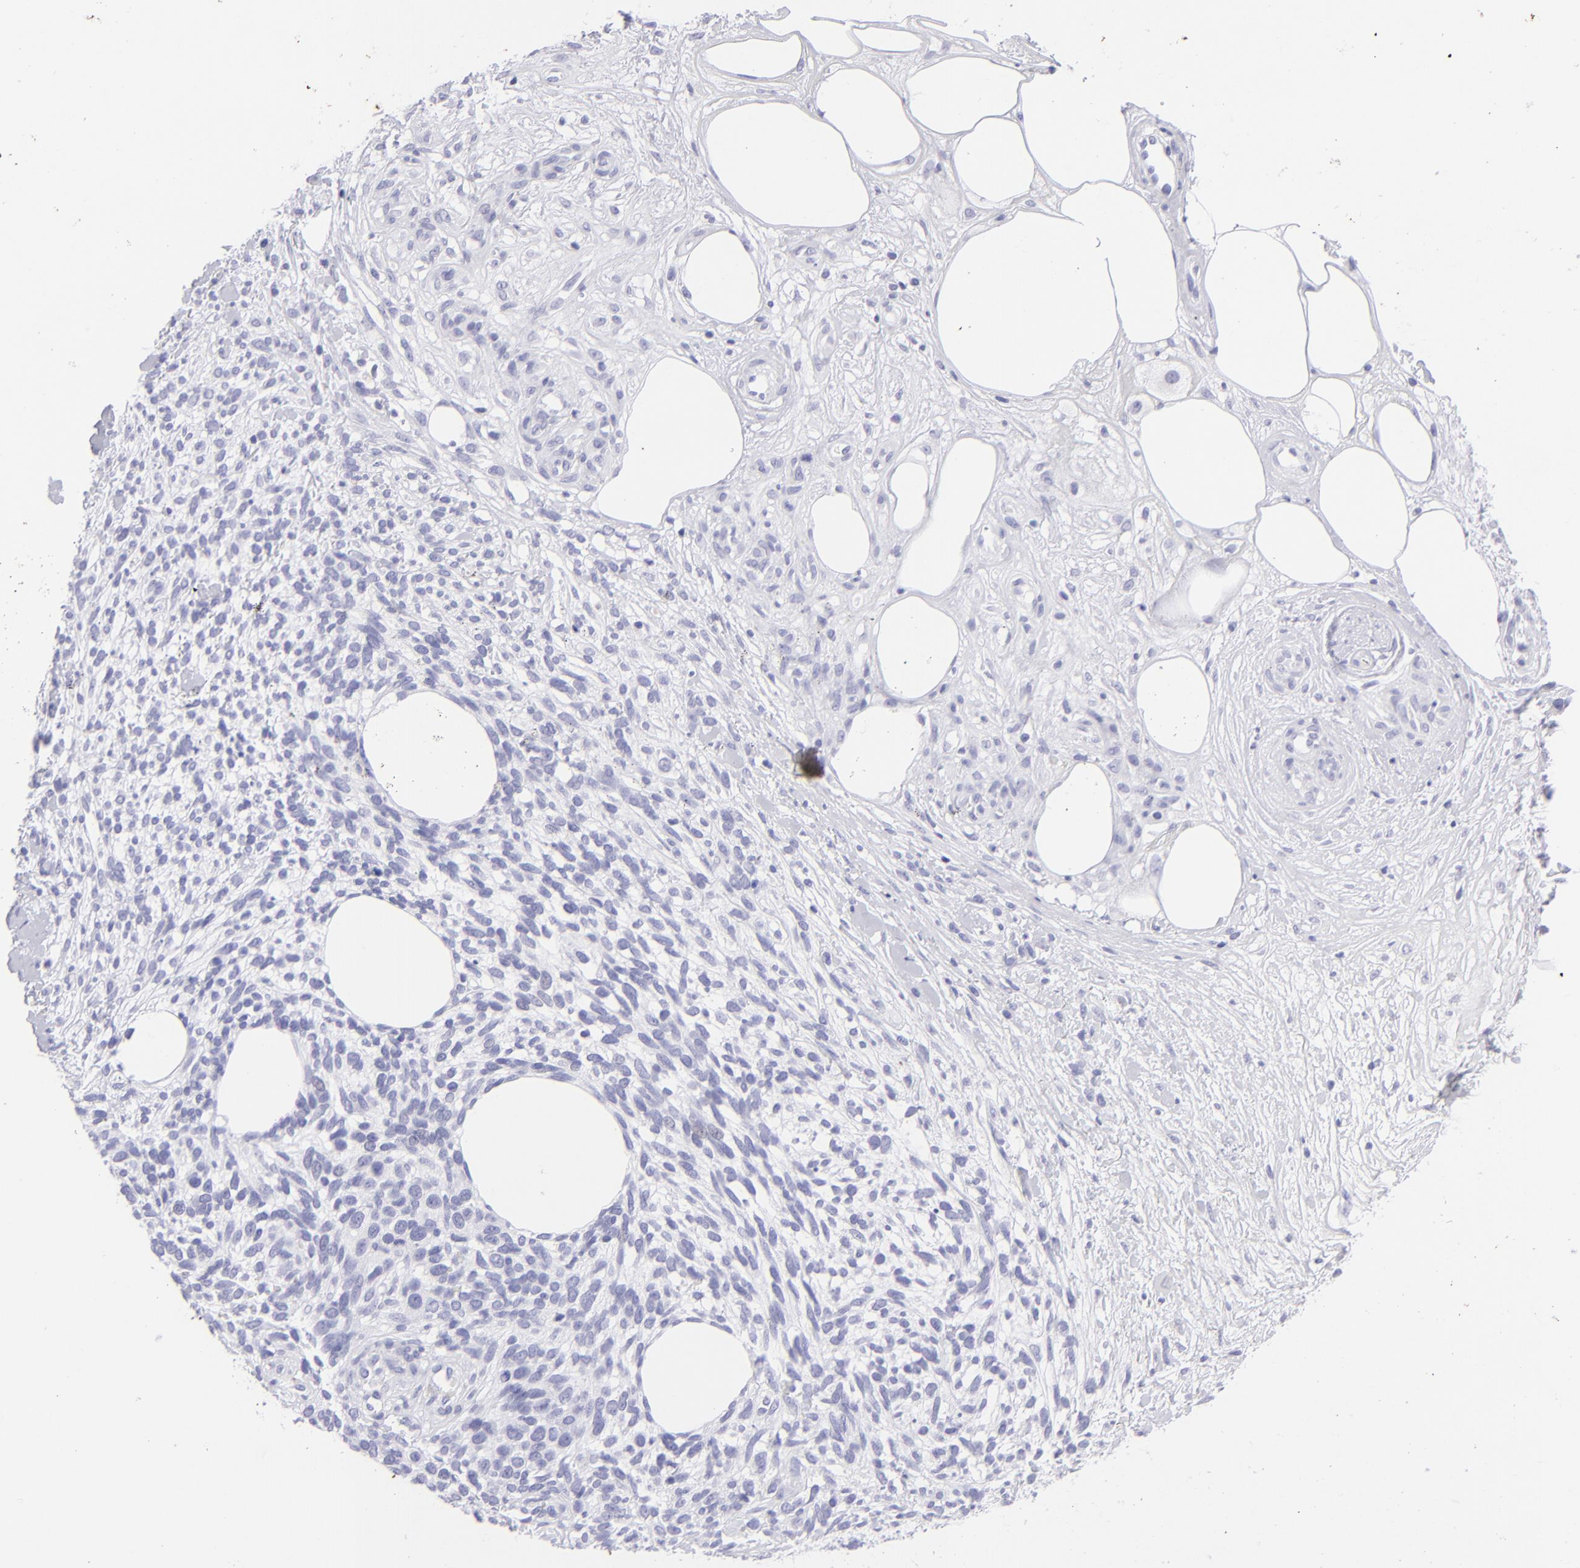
{"staining": {"intensity": "negative", "quantity": "none", "location": "none"}, "tissue": "melanoma", "cell_type": "Tumor cells", "image_type": "cancer", "snomed": [{"axis": "morphology", "description": "Malignant melanoma, NOS"}, {"axis": "topography", "description": "Skin"}], "caption": "Tumor cells show no significant protein staining in malignant melanoma.", "gene": "SLC1A2", "patient": {"sex": "female", "age": 85}}